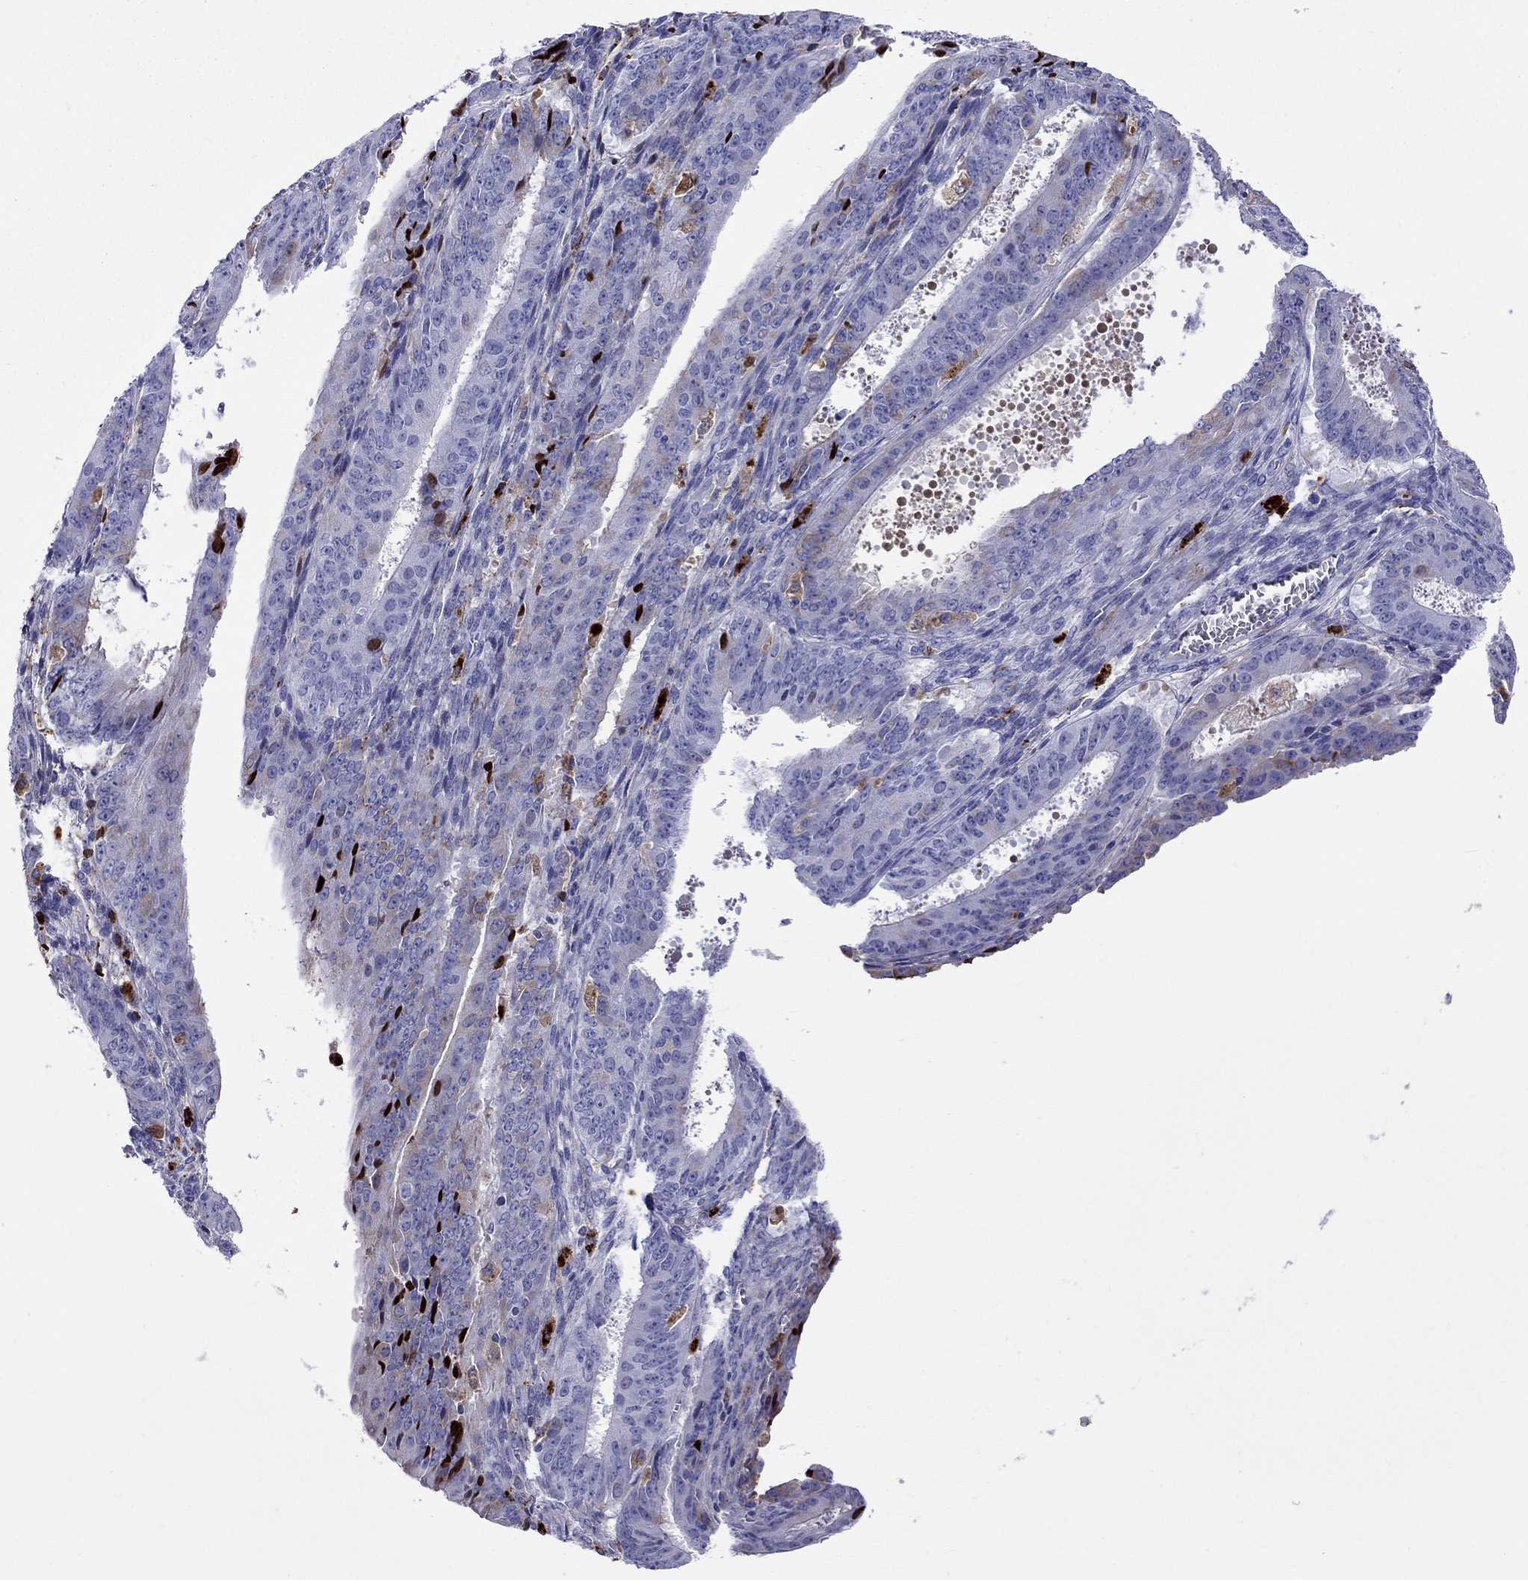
{"staining": {"intensity": "negative", "quantity": "none", "location": "none"}, "tissue": "ovarian cancer", "cell_type": "Tumor cells", "image_type": "cancer", "snomed": [{"axis": "morphology", "description": "Carcinoma, endometroid"}, {"axis": "topography", "description": "Ovary"}], "caption": "The IHC image has no significant positivity in tumor cells of ovarian cancer (endometroid carcinoma) tissue.", "gene": "SERPINA3", "patient": {"sex": "female", "age": 42}}